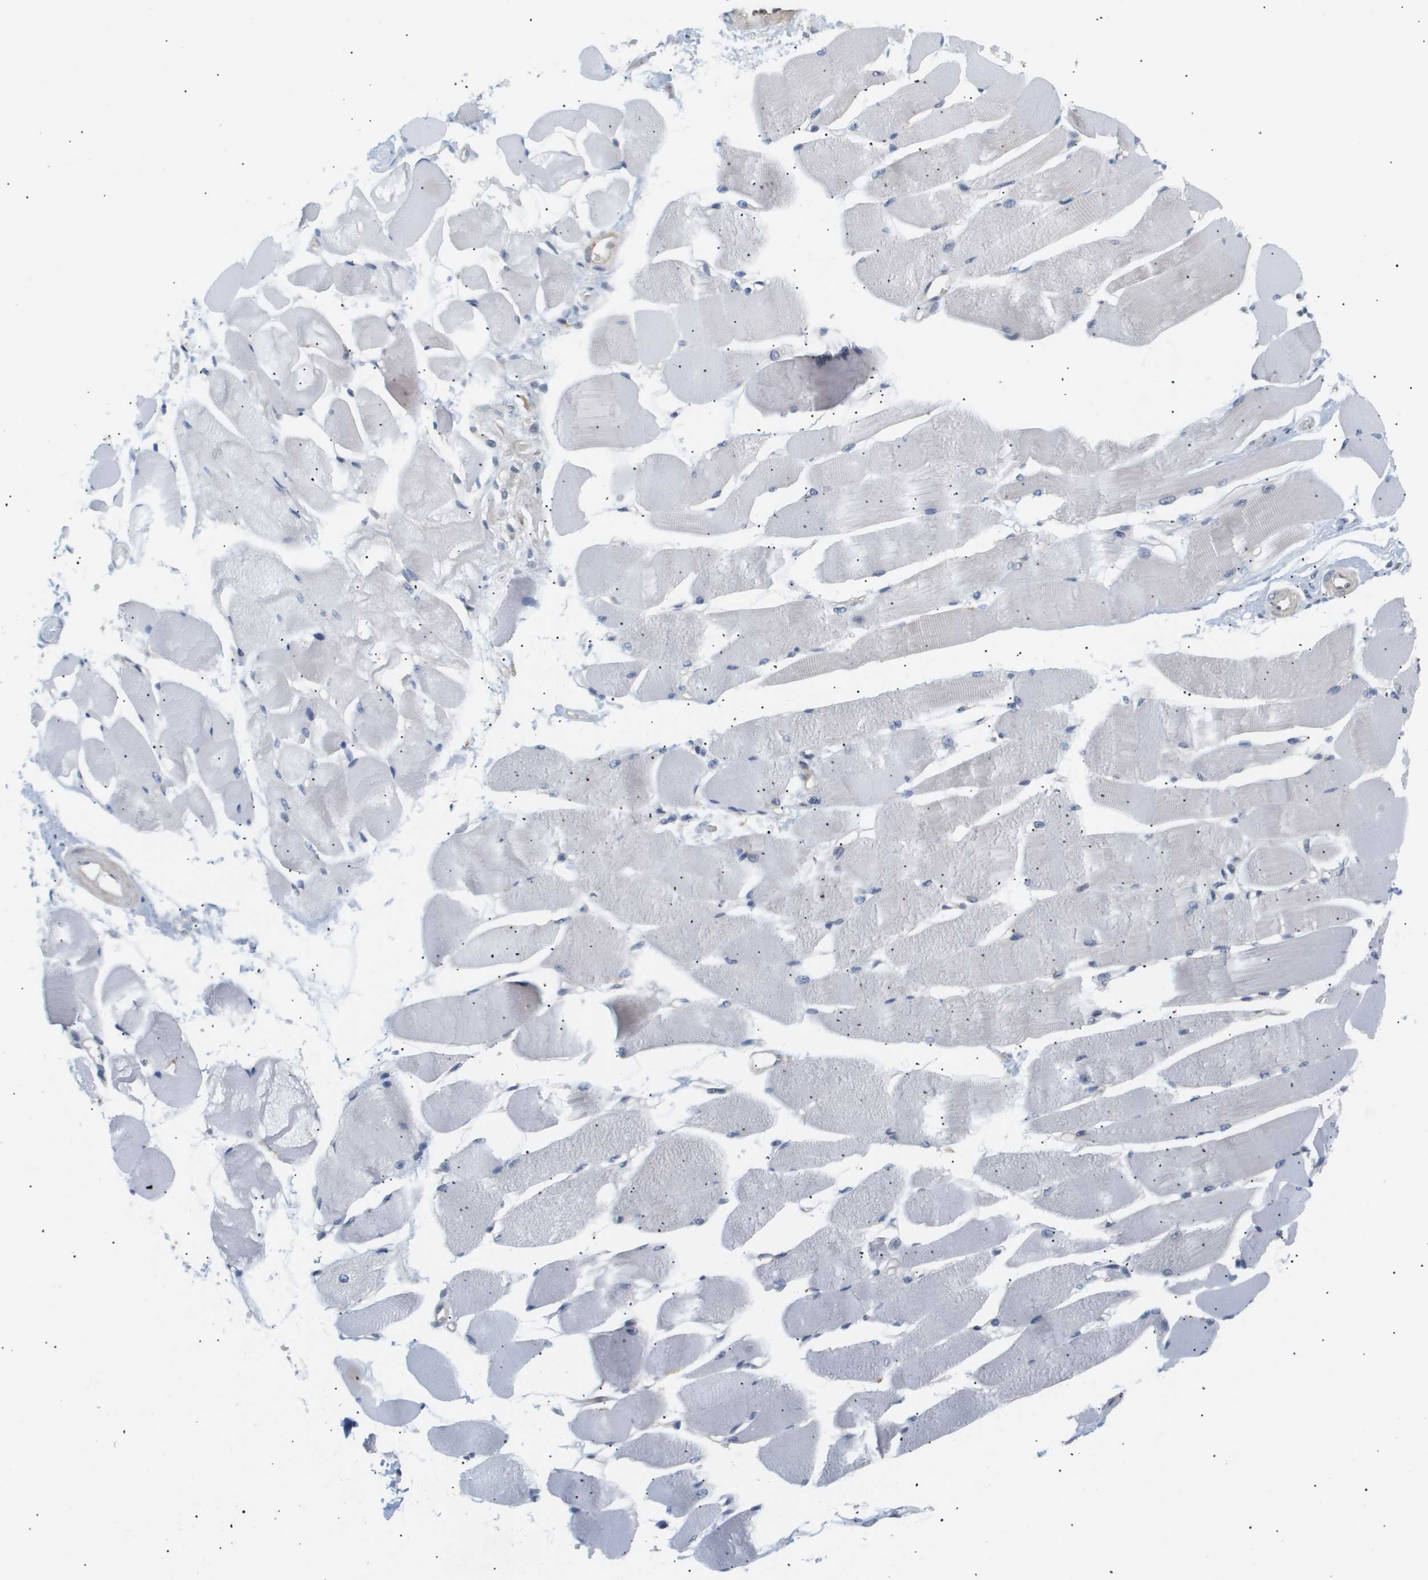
{"staining": {"intensity": "negative", "quantity": "none", "location": "none"}, "tissue": "skeletal muscle", "cell_type": "Myocytes", "image_type": "normal", "snomed": [{"axis": "morphology", "description": "Normal tissue, NOS"}, {"axis": "topography", "description": "Skeletal muscle"}, {"axis": "topography", "description": "Peripheral nerve tissue"}], "caption": "This is a photomicrograph of immunohistochemistry (IHC) staining of benign skeletal muscle, which shows no staining in myocytes. (DAB (3,3'-diaminobenzidine) immunohistochemistry (IHC) visualized using brightfield microscopy, high magnification).", "gene": "CORO2B", "patient": {"sex": "female", "age": 84}}